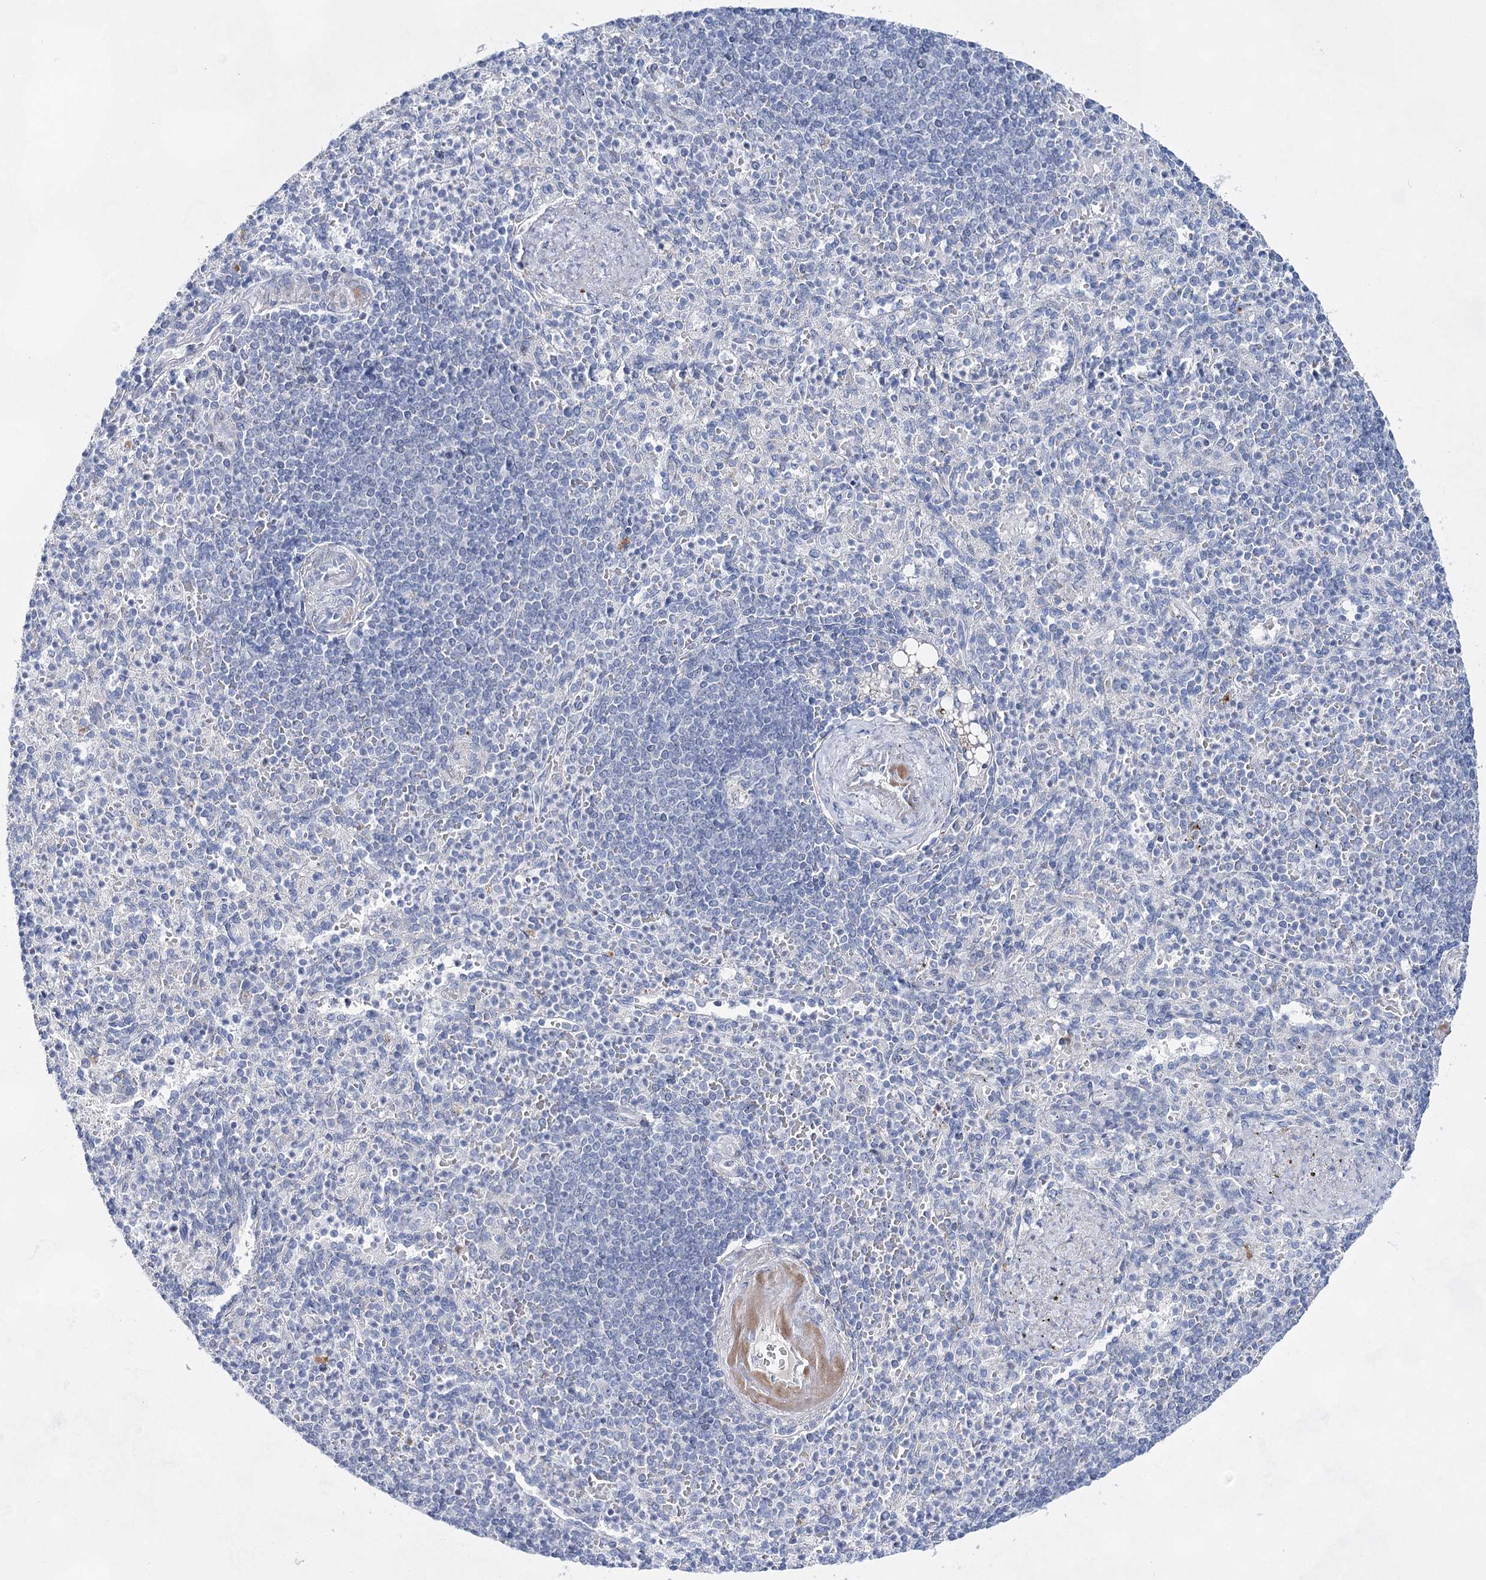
{"staining": {"intensity": "negative", "quantity": "none", "location": "none"}, "tissue": "spleen", "cell_type": "Cells in red pulp", "image_type": "normal", "snomed": [{"axis": "morphology", "description": "Normal tissue, NOS"}, {"axis": "topography", "description": "Spleen"}], "caption": "This is an immunohistochemistry (IHC) histopathology image of normal spleen. There is no positivity in cells in red pulp.", "gene": "BPHL", "patient": {"sex": "female", "age": 74}}